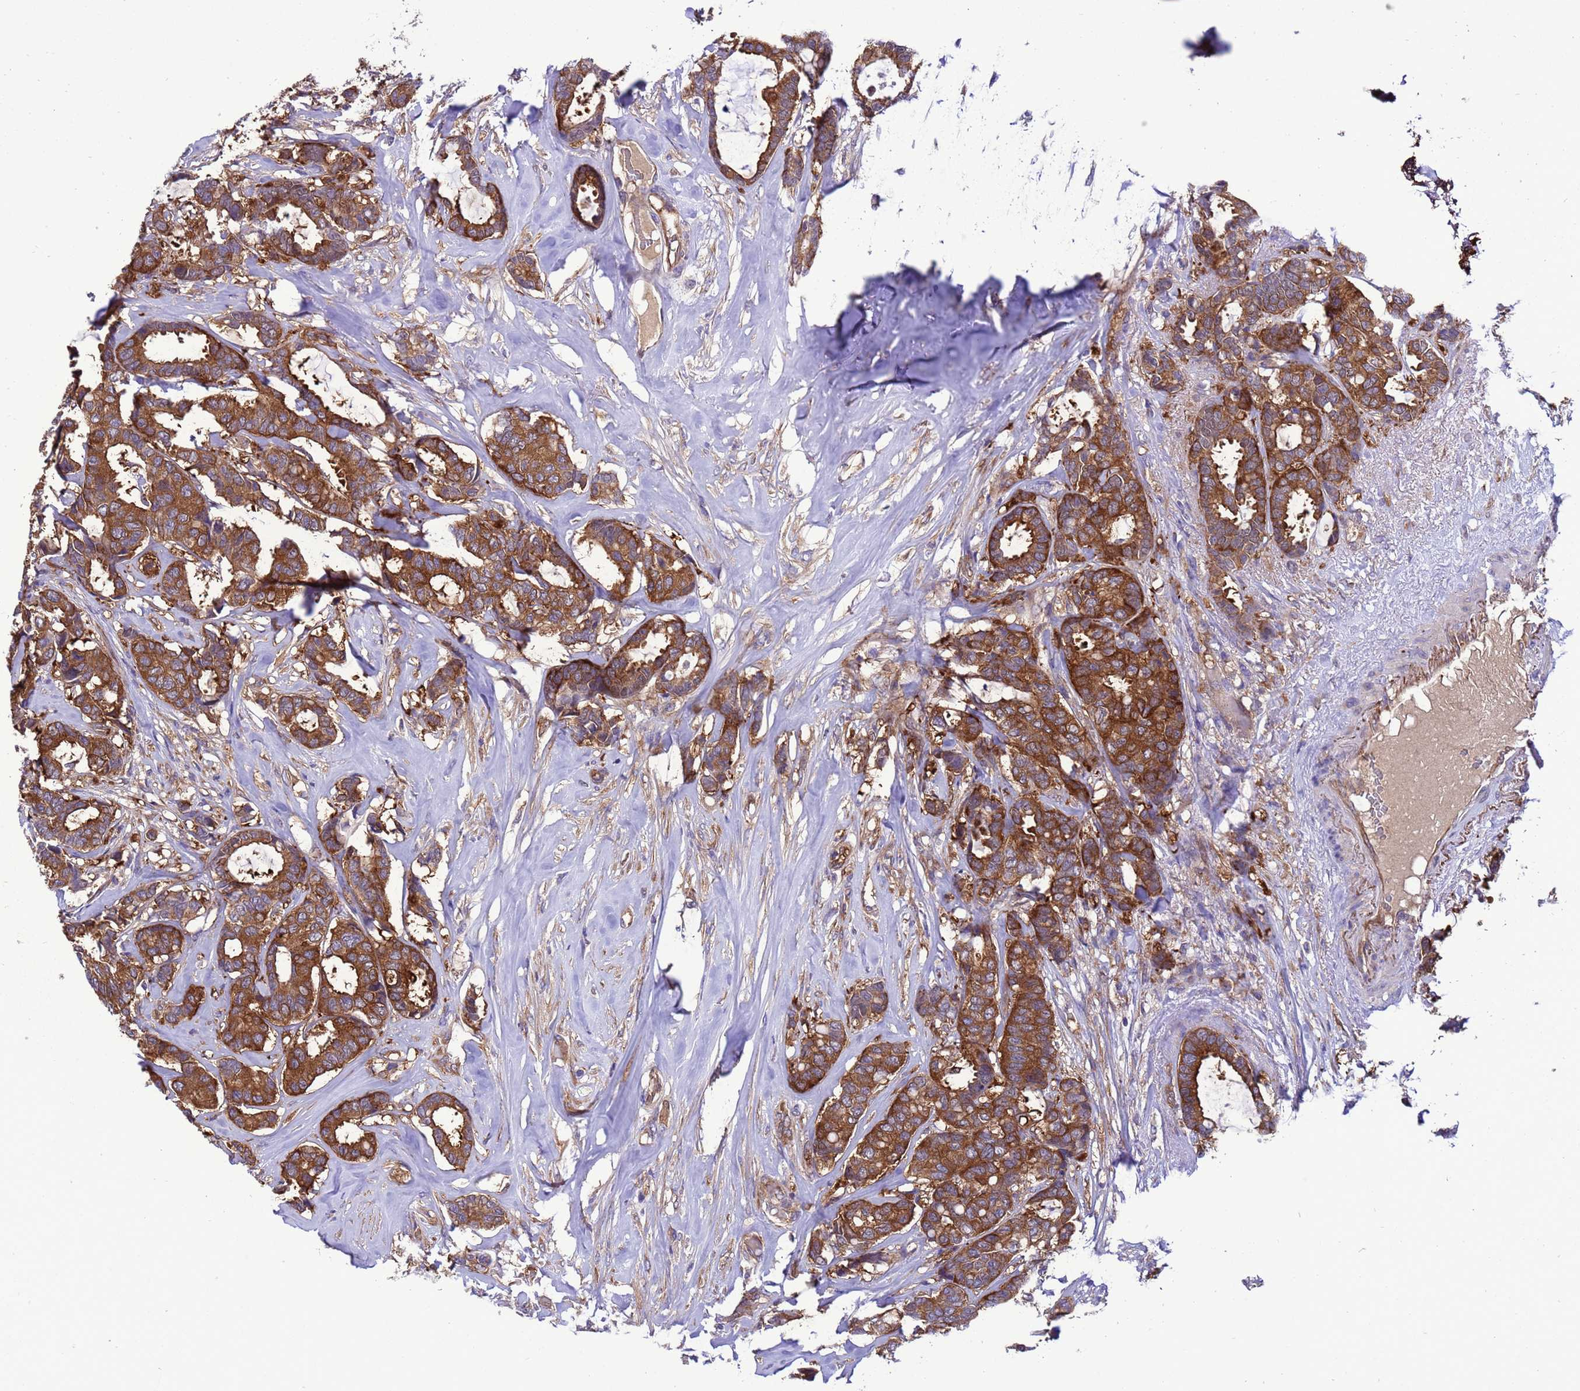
{"staining": {"intensity": "strong", "quantity": ">75%", "location": "cytoplasmic/membranous"}, "tissue": "breast cancer", "cell_type": "Tumor cells", "image_type": "cancer", "snomed": [{"axis": "morphology", "description": "Duct carcinoma"}, {"axis": "topography", "description": "Breast"}], "caption": "Strong cytoplasmic/membranous staining is present in approximately >75% of tumor cells in breast cancer.", "gene": "RABEP2", "patient": {"sex": "female", "age": 87}}